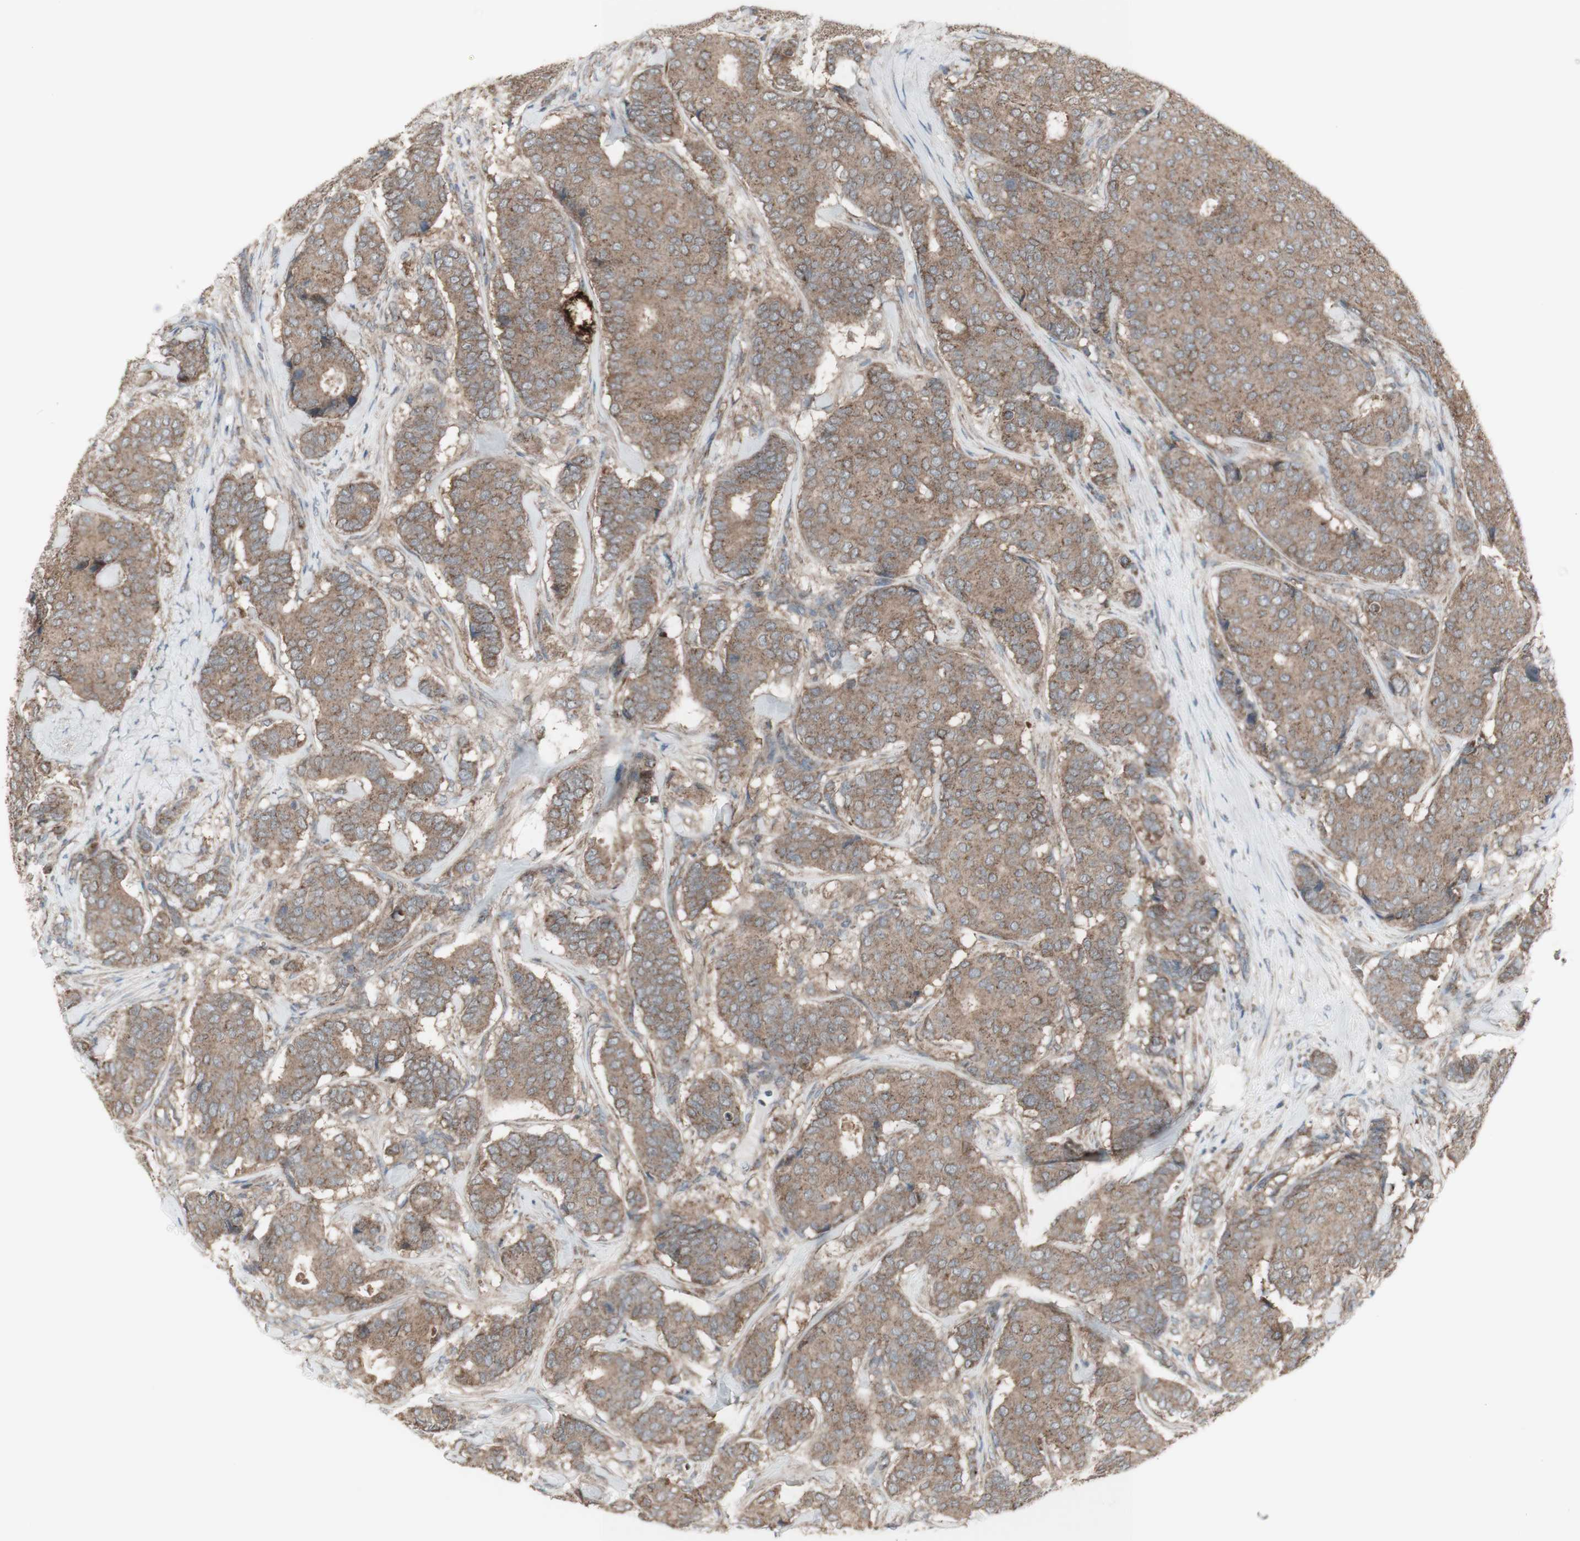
{"staining": {"intensity": "moderate", "quantity": ">75%", "location": "cytoplasmic/membranous"}, "tissue": "breast cancer", "cell_type": "Tumor cells", "image_type": "cancer", "snomed": [{"axis": "morphology", "description": "Duct carcinoma"}, {"axis": "topography", "description": "Breast"}], "caption": "Human breast cancer stained with a brown dye shows moderate cytoplasmic/membranous positive positivity in about >75% of tumor cells.", "gene": "SHC1", "patient": {"sex": "female", "age": 75}}